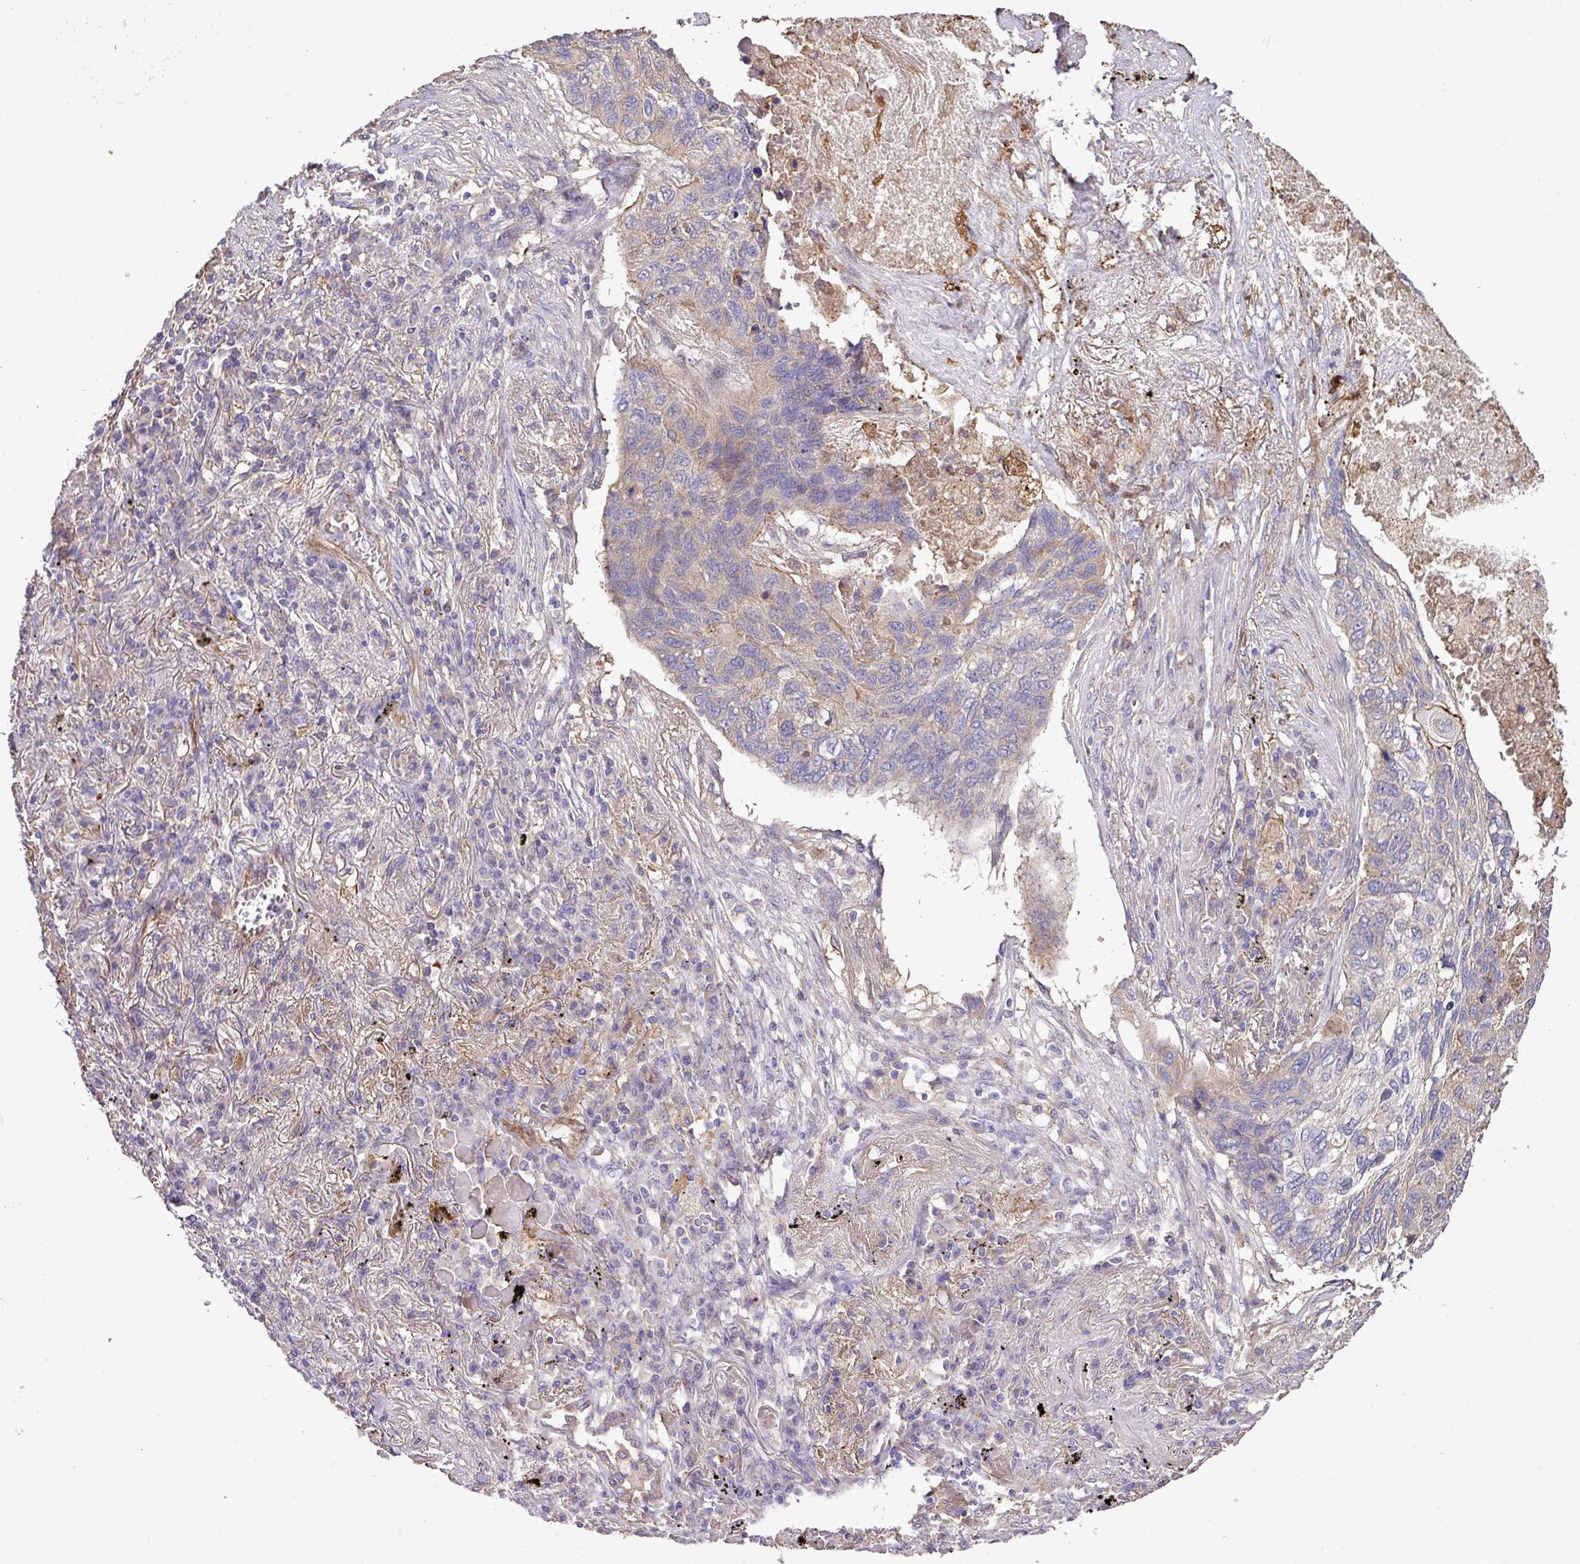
{"staining": {"intensity": "weak", "quantity": "<25%", "location": "cytoplasmic/membranous"}, "tissue": "lung cancer", "cell_type": "Tumor cells", "image_type": "cancer", "snomed": [{"axis": "morphology", "description": "Squamous cell carcinoma, NOS"}, {"axis": "topography", "description": "Lung"}], "caption": "Immunohistochemistry micrograph of neoplastic tissue: human lung squamous cell carcinoma stained with DAB (3,3'-diaminobenzidine) displays no significant protein expression in tumor cells. (DAB immunohistochemistry (IHC) visualized using brightfield microscopy, high magnification).", "gene": "LRRC53", "patient": {"sex": "female", "age": 63}}